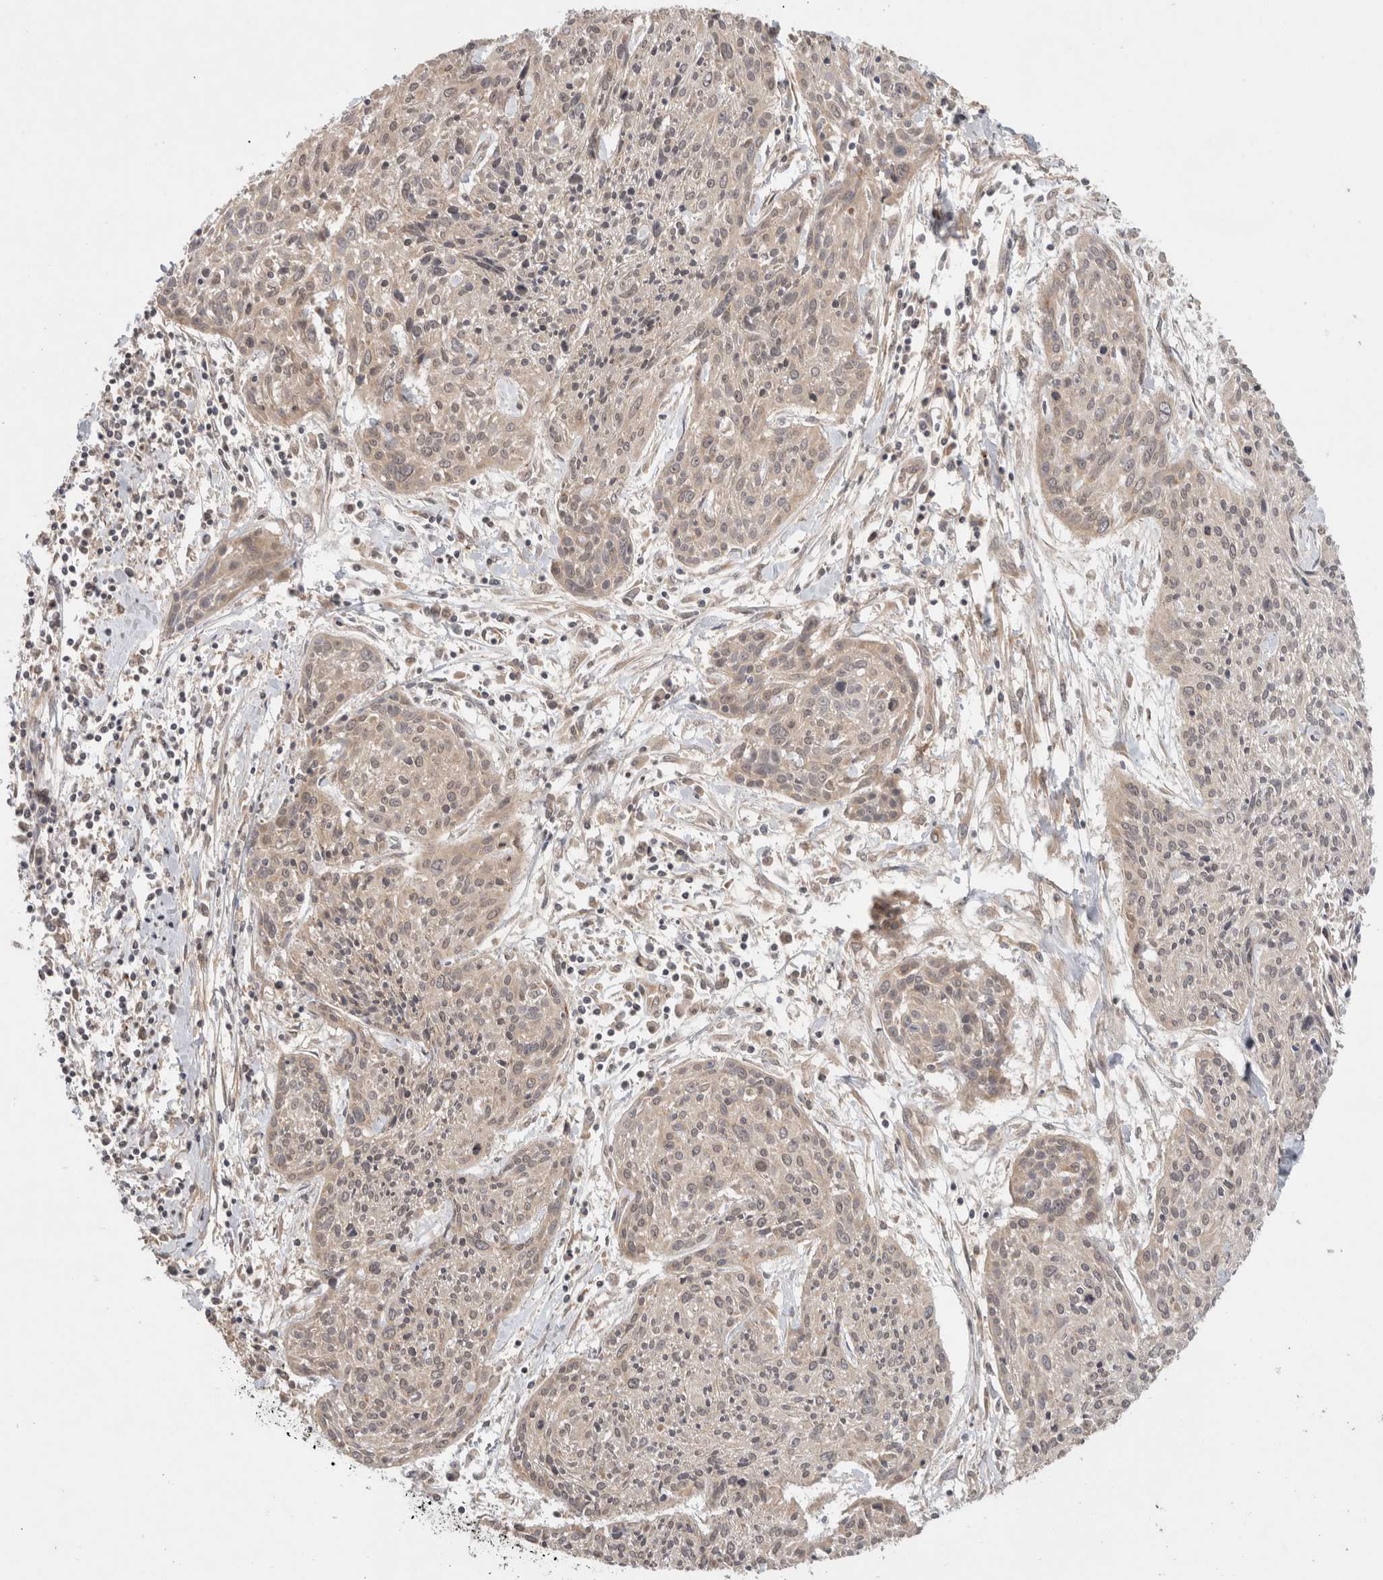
{"staining": {"intensity": "weak", "quantity": "25%-75%", "location": "cytoplasmic/membranous"}, "tissue": "cervical cancer", "cell_type": "Tumor cells", "image_type": "cancer", "snomed": [{"axis": "morphology", "description": "Squamous cell carcinoma, NOS"}, {"axis": "topography", "description": "Cervix"}], "caption": "The photomicrograph demonstrates staining of cervical squamous cell carcinoma, revealing weak cytoplasmic/membranous protein expression (brown color) within tumor cells.", "gene": "SGK1", "patient": {"sex": "female", "age": 51}}